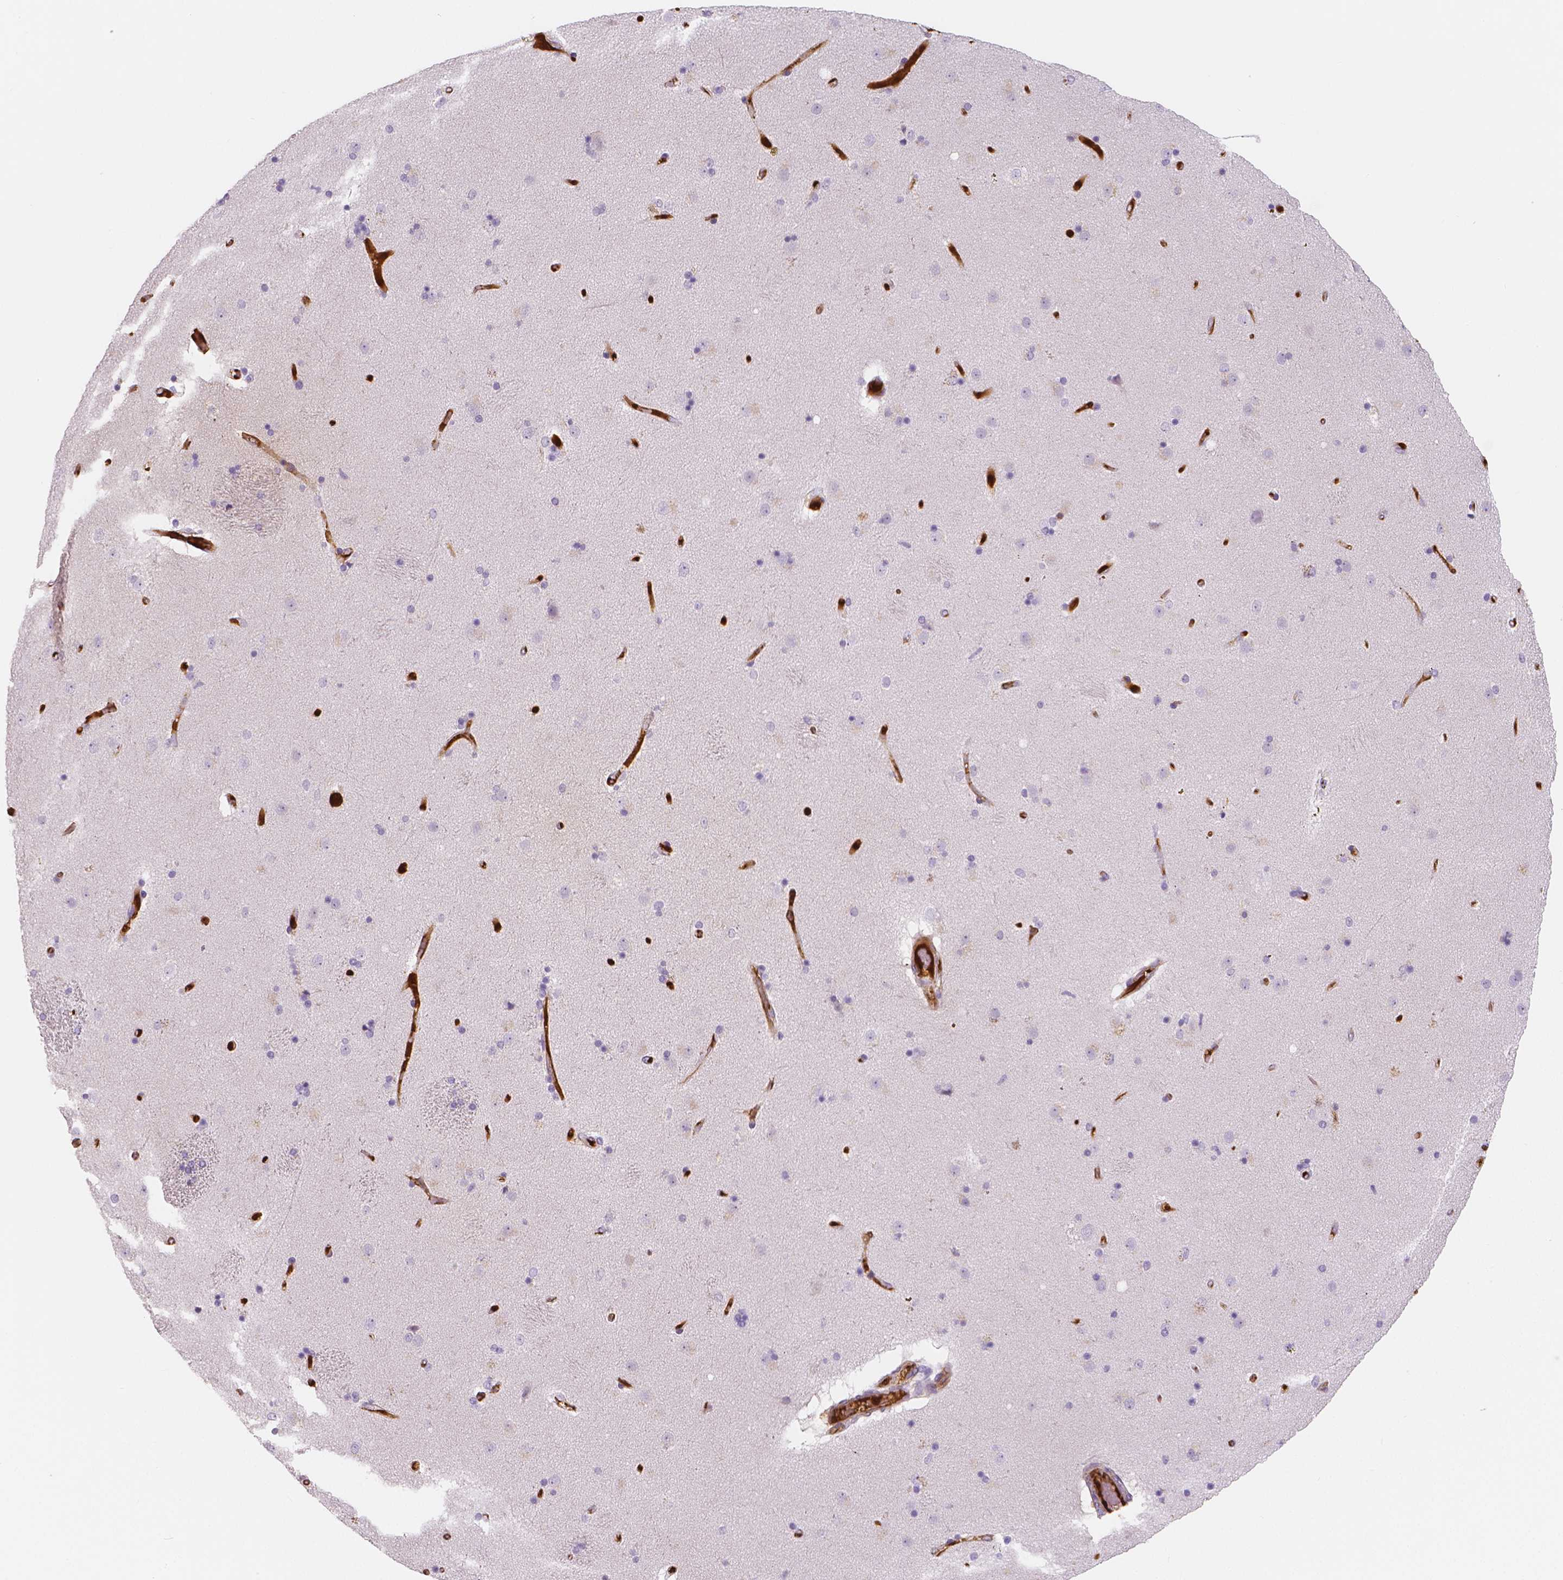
{"staining": {"intensity": "negative", "quantity": "none", "location": "none"}, "tissue": "caudate", "cell_type": "Glial cells", "image_type": "normal", "snomed": [{"axis": "morphology", "description": "Normal tissue, NOS"}, {"axis": "topography", "description": "Lateral ventricle wall"}], "caption": "The histopathology image reveals no staining of glial cells in normal caudate.", "gene": "APOA4", "patient": {"sex": "female", "age": 71}}